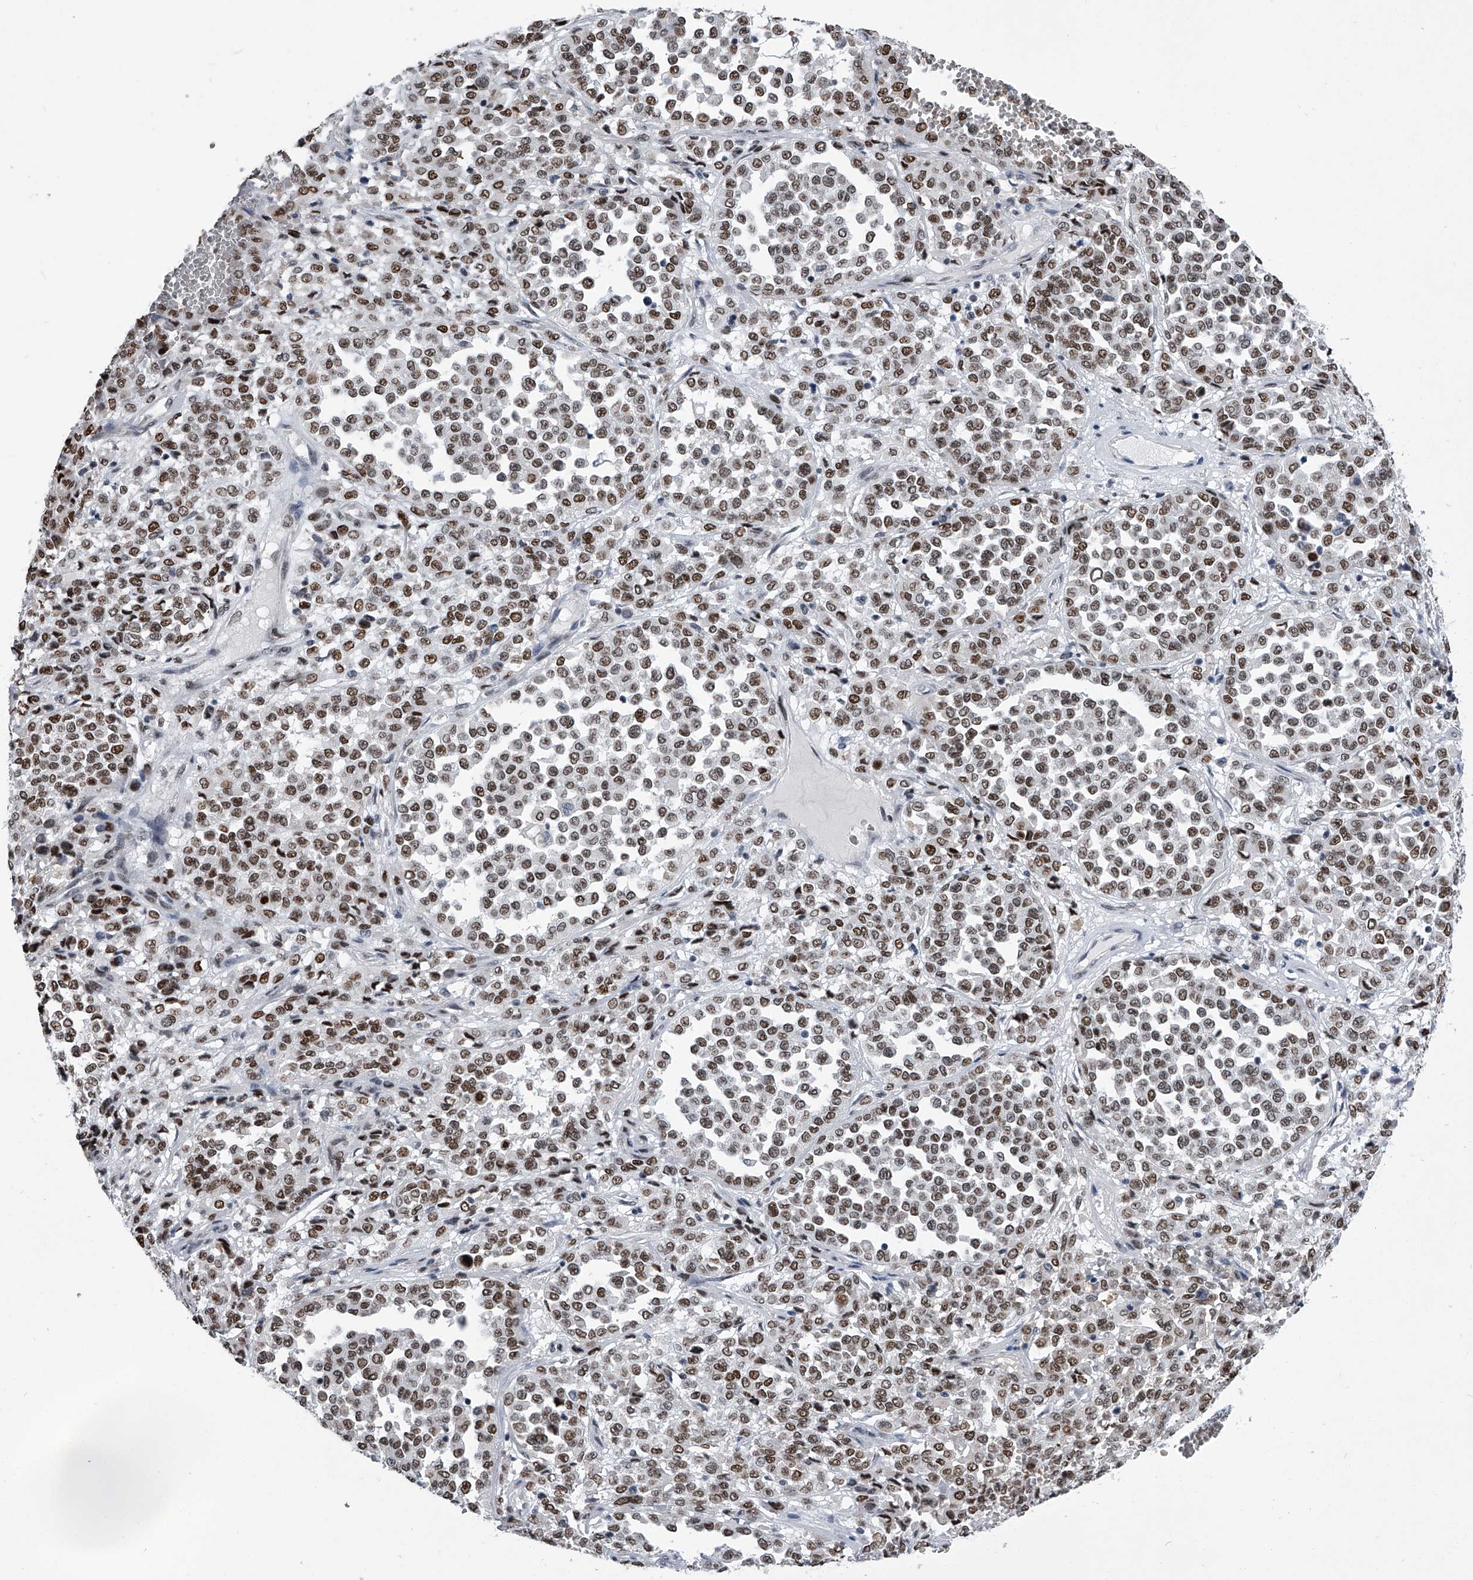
{"staining": {"intensity": "moderate", "quantity": ">75%", "location": "nuclear"}, "tissue": "melanoma", "cell_type": "Tumor cells", "image_type": "cancer", "snomed": [{"axis": "morphology", "description": "Malignant melanoma, Metastatic site"}, {"axis": "topography", "description": "Pancreas"}], "caption": "Malignant melanoma (metastatic site) was stained to show a protein in brown. There is medium levels of moderate nuclear positivity in approximately >75% of tumor cells.", "gene": "SIM2", "patient": {"sex": "female", "age": 30}}